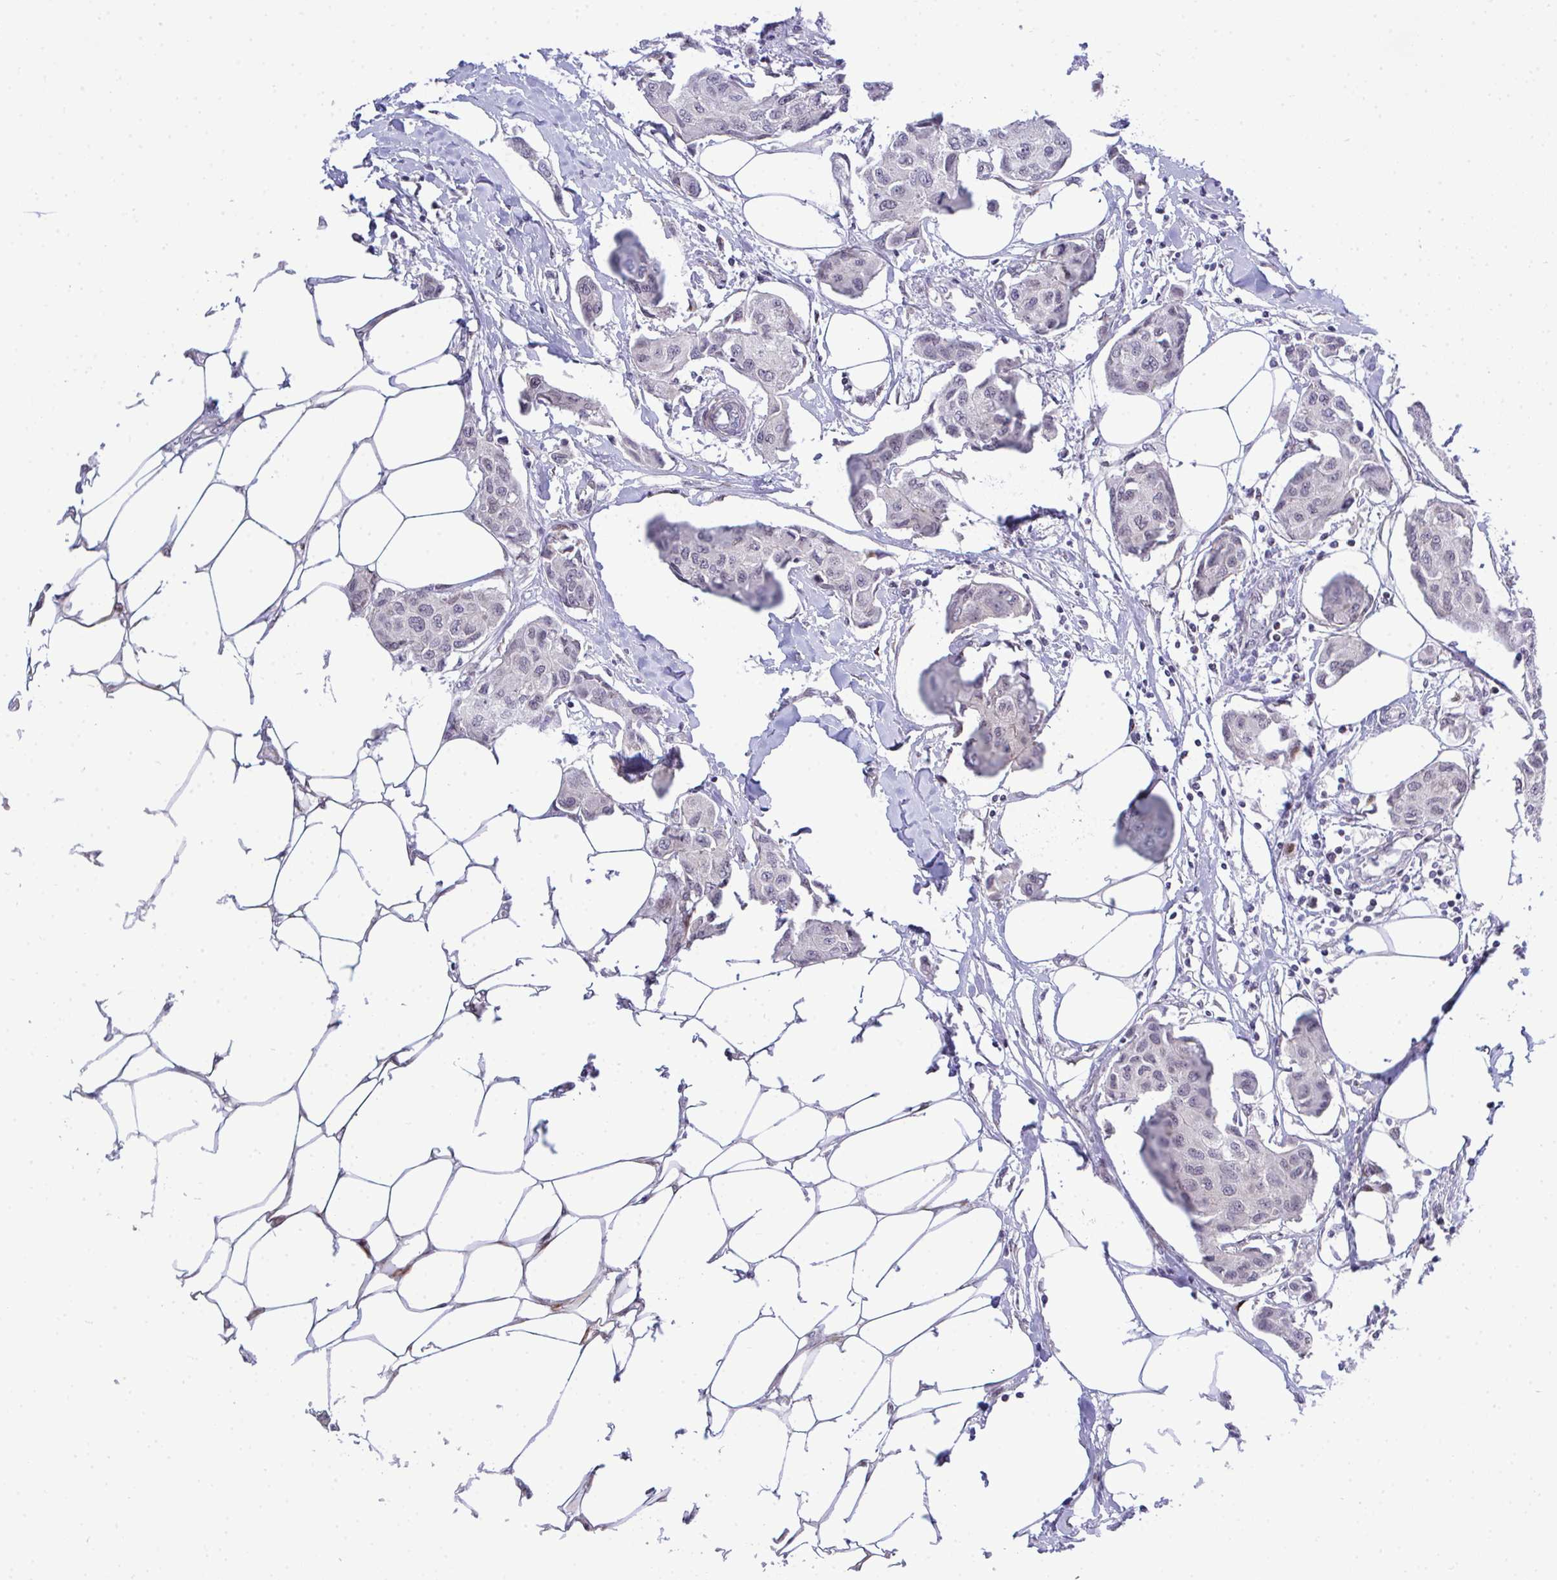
{"staining": {"intensity": "weak", "quantity": "<25%", "location": "nuclear"}, "tissue": "breast cancer", "cell_type": "Tumor cells", "image_type": "cancer", "snomed": [{"axis": "morphology", "description": "Duct carcinoma"}, {"axis": "topography", "description": "Breast"}, {"axis": "topography", "description": "Lymph node"}], "caption": "The immunohistochemistry image has no significant positivity in tumor cells of breast cancer tissue. (DAB immunohistochemistry, high magnification).", "gene": "CASTOR2", "patient": {"sex": "female", "age": 80}}